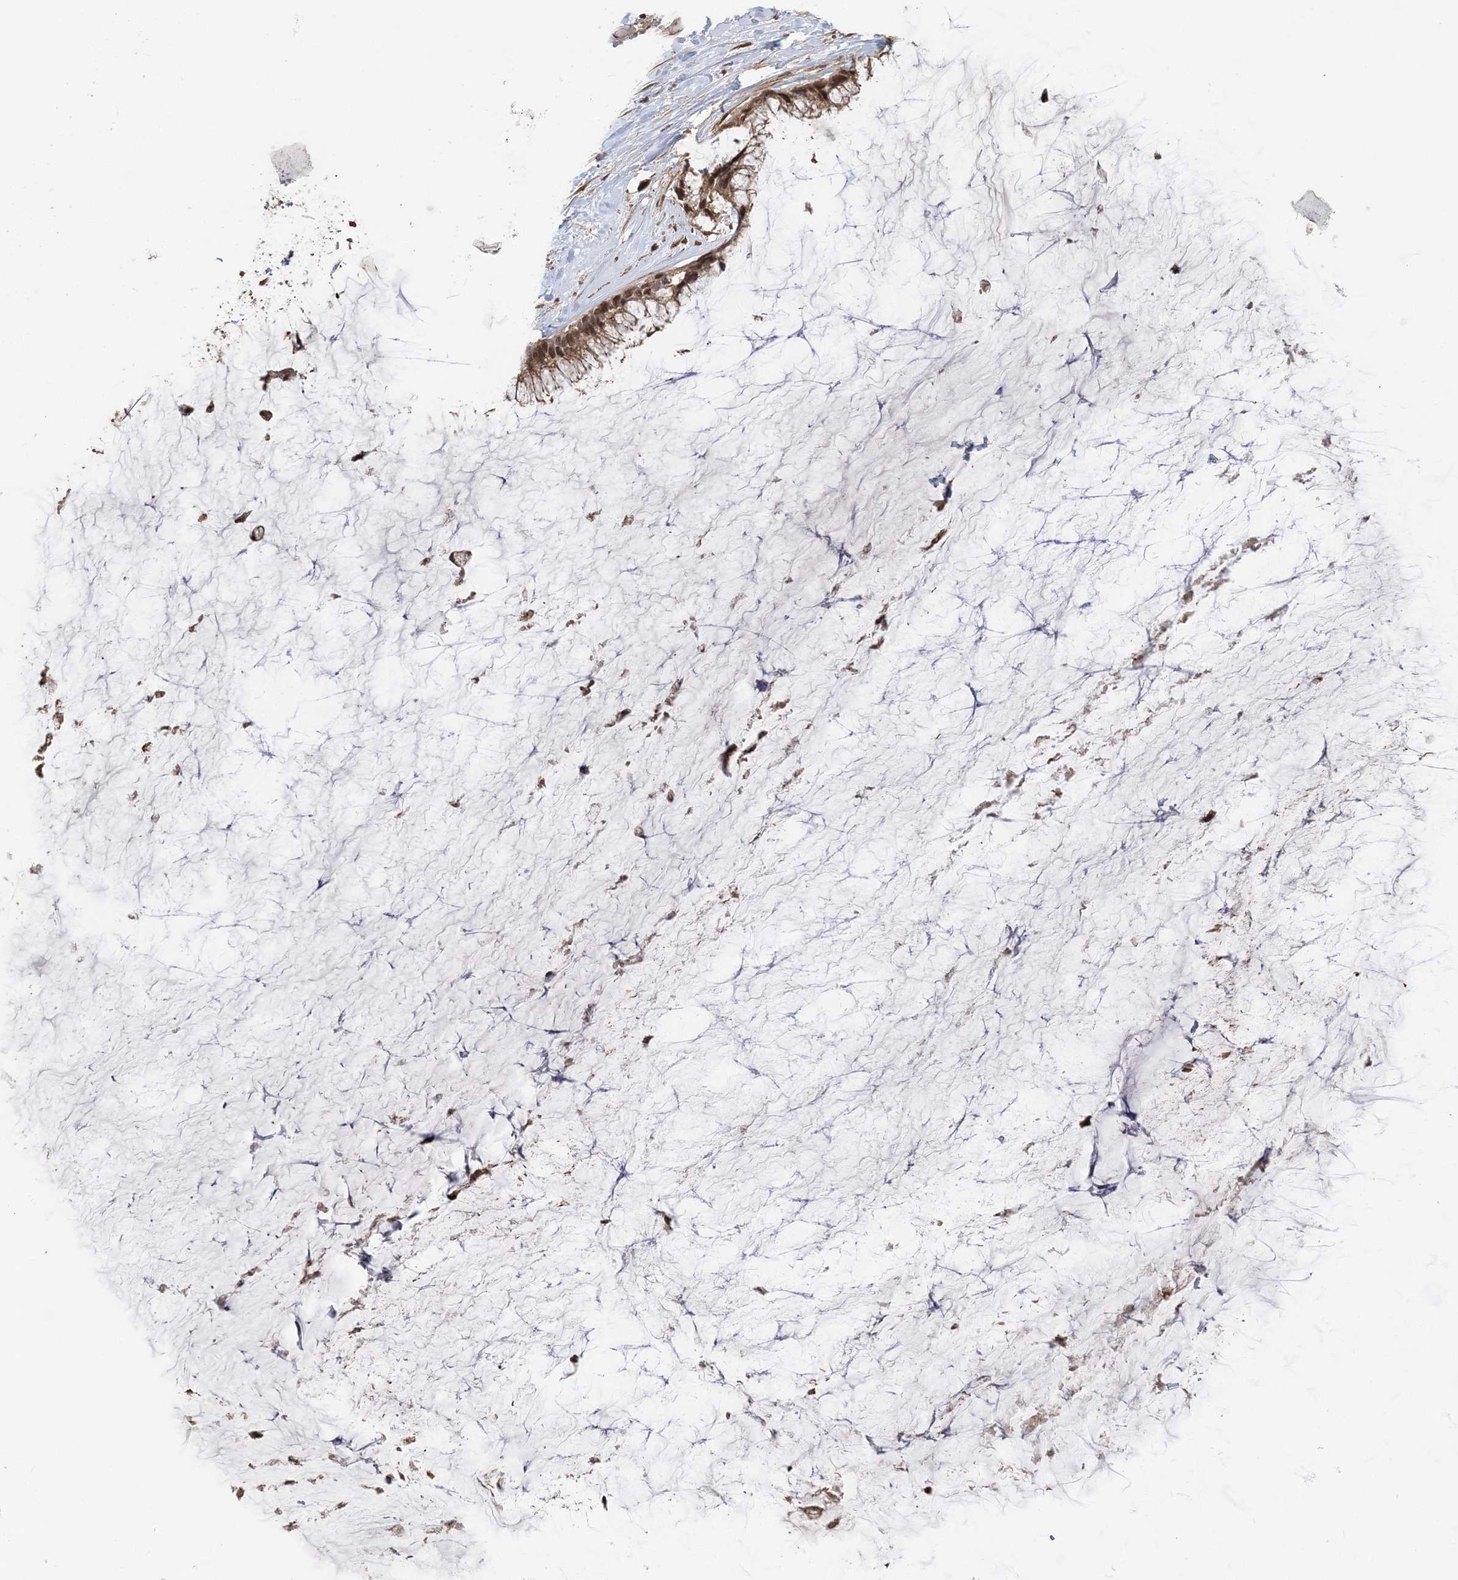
{"staining": {"intensity": "moderate", "quantity": ">75%", "location": "cytoplasmic/membranous,nuclear"}, "tissue": "ovarian cancer", "cell_type": "Tumor cells", "image_type": "cancer", "snomed": [{"axis": "morphology", "description": "Cystadenocarcinoma, mucinous, NOS"}, {"axis": "topography", "description": "Ovary"}], "caption": "Ovarian mucinous cystadenocarcinoma stained with immunohistochemistry shows moderate cytoplasmic/membranous and nuclear positivity in about >75% of tumor cells.", "gene": "TSHZ2", "patient": {"sex": "female", "age": 39}}